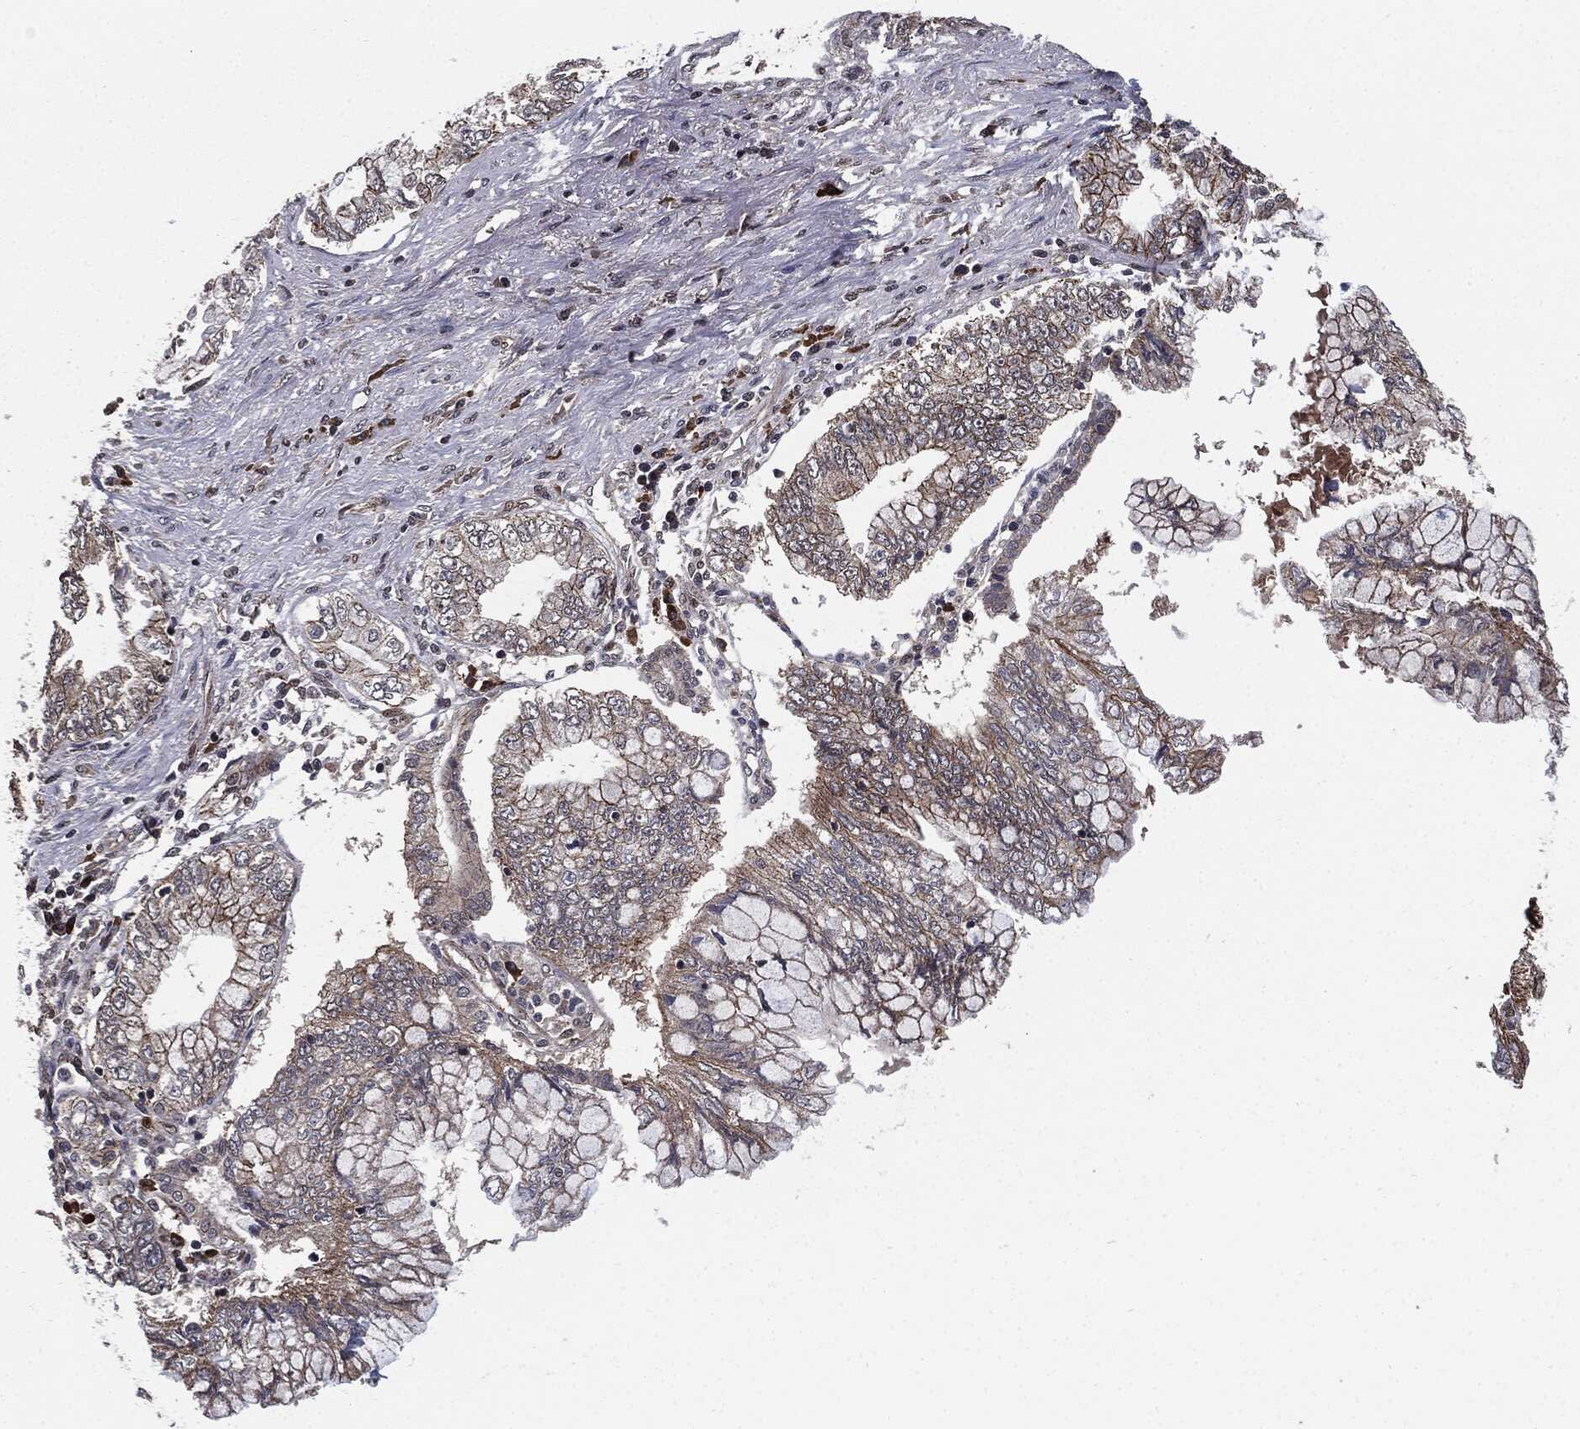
{"staining": {"intensity": "moderate", "quantity": "<25%", "location": "cytoplasmic/membranous"}, "tissue": "pancreatic cancer", "cell_type": "Tumor cells", "image_type": "cancer", "snomed": [{"axis": "morphology", "description": "Adenocarcinoma, NOS"}, {"axis": "topography", "description": "Pancreas"}], "caption": "Approximately <25% of tumor cells in human adenocarcinoma (pancreatic) reveal moderate cytoplasmic/membranous protein staining as visualized by brown immunohistochemical staining.", "gene": "PTPA", "patient": {"sex": "female", "age": 73}}